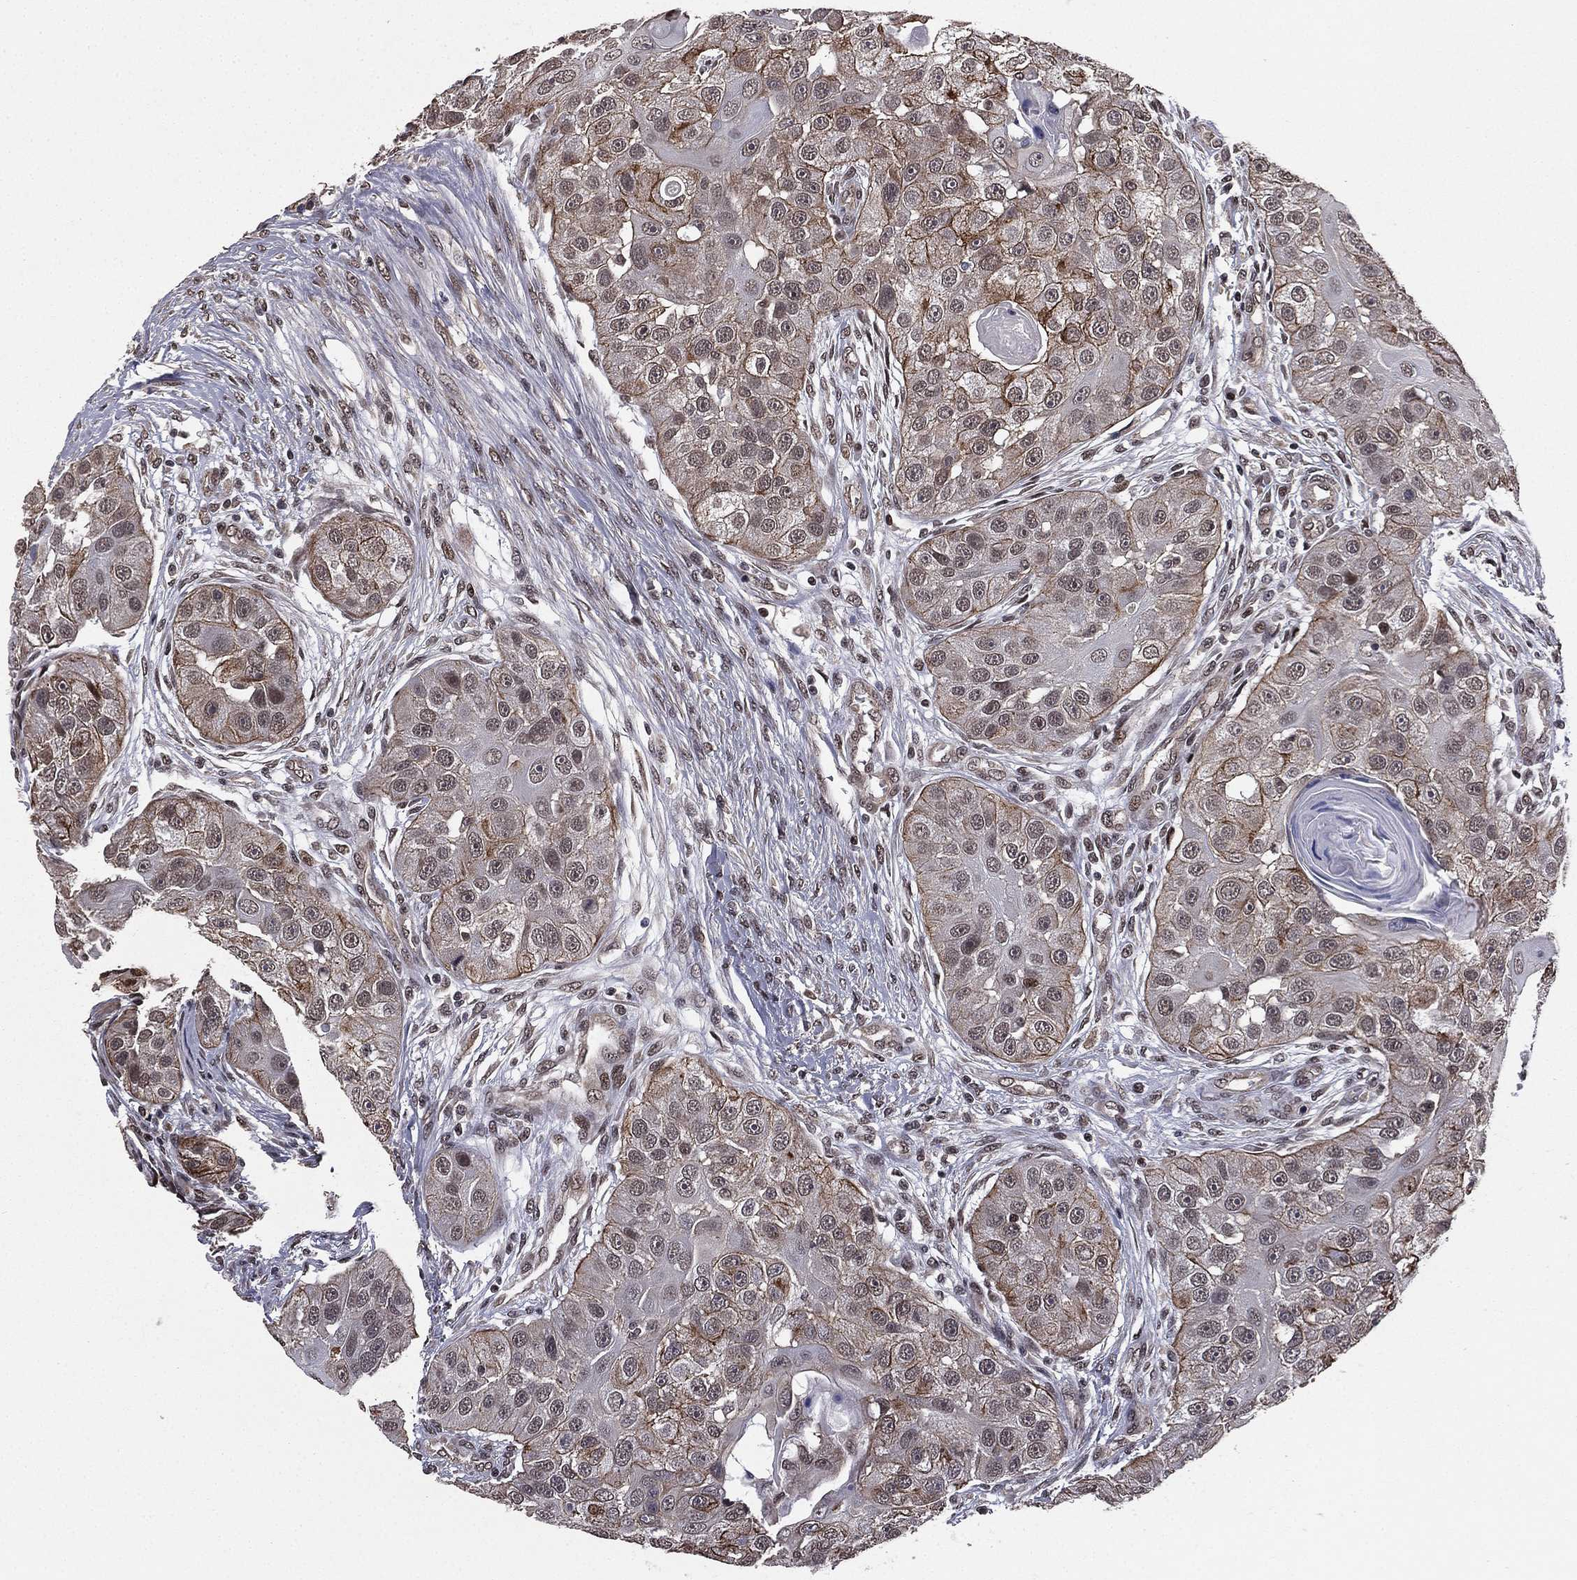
{"staining": {"intensity": "moderate", "quantity": "25%-75%", "location": "cytoplasmic/membranous"}, "tissue": "head and neck cancer", "cell_type": "Tumor cells", "image_type": "cancer", "snomed": [{"axis": "morphology", "description": "Normal tissue, NOS"}, {"axis": "morphology", "description": "Squamous cell carcinoma, NOS"}, {"axis": "topography", "description": "Skeletal muscle"}, {"axis": "topography", "description": "Head-Neck"}], "caption": "Protein expression analysis of head and neck squamous cell carcinoma shows moderate cytoplasmic/membranous expression in about 25%-75% of tumor cells.", "gene": "RARB", "patient": {"sex": "male", "age": 51}}